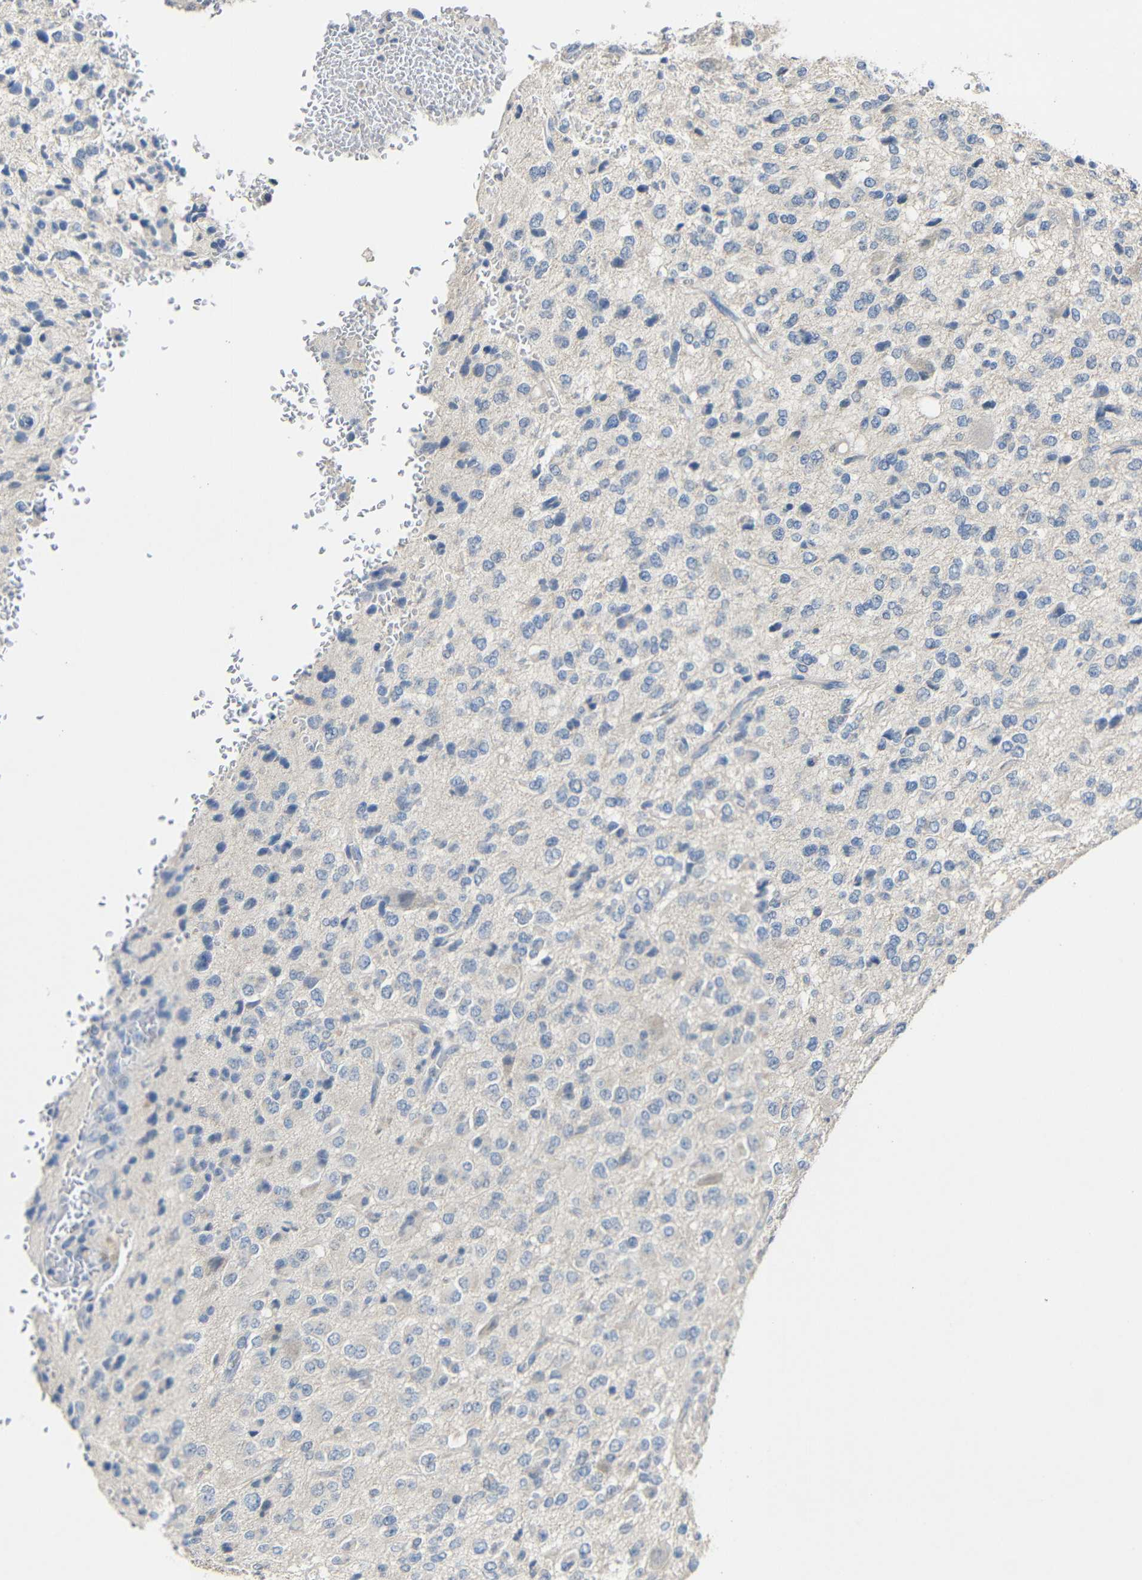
{"staining": {"intensity": "negative", "quantity": "none", "location": "none"}, "tissue": "glioma", "cell_type": "Tumor cells", "image_type": "cancer", "snomed": [{"axis": "morphology", "description": "Glioma, malignant, High grade"}, {"axis": "topography", "description": "pancreas cauda"}], "caption": "This is a photomicrograph of IHC staining of high-grade glioma (malignant), which shows no staining in tumor cells.", "gene": "HNF1A", "patient": {"sex": "male", "age": 60}}